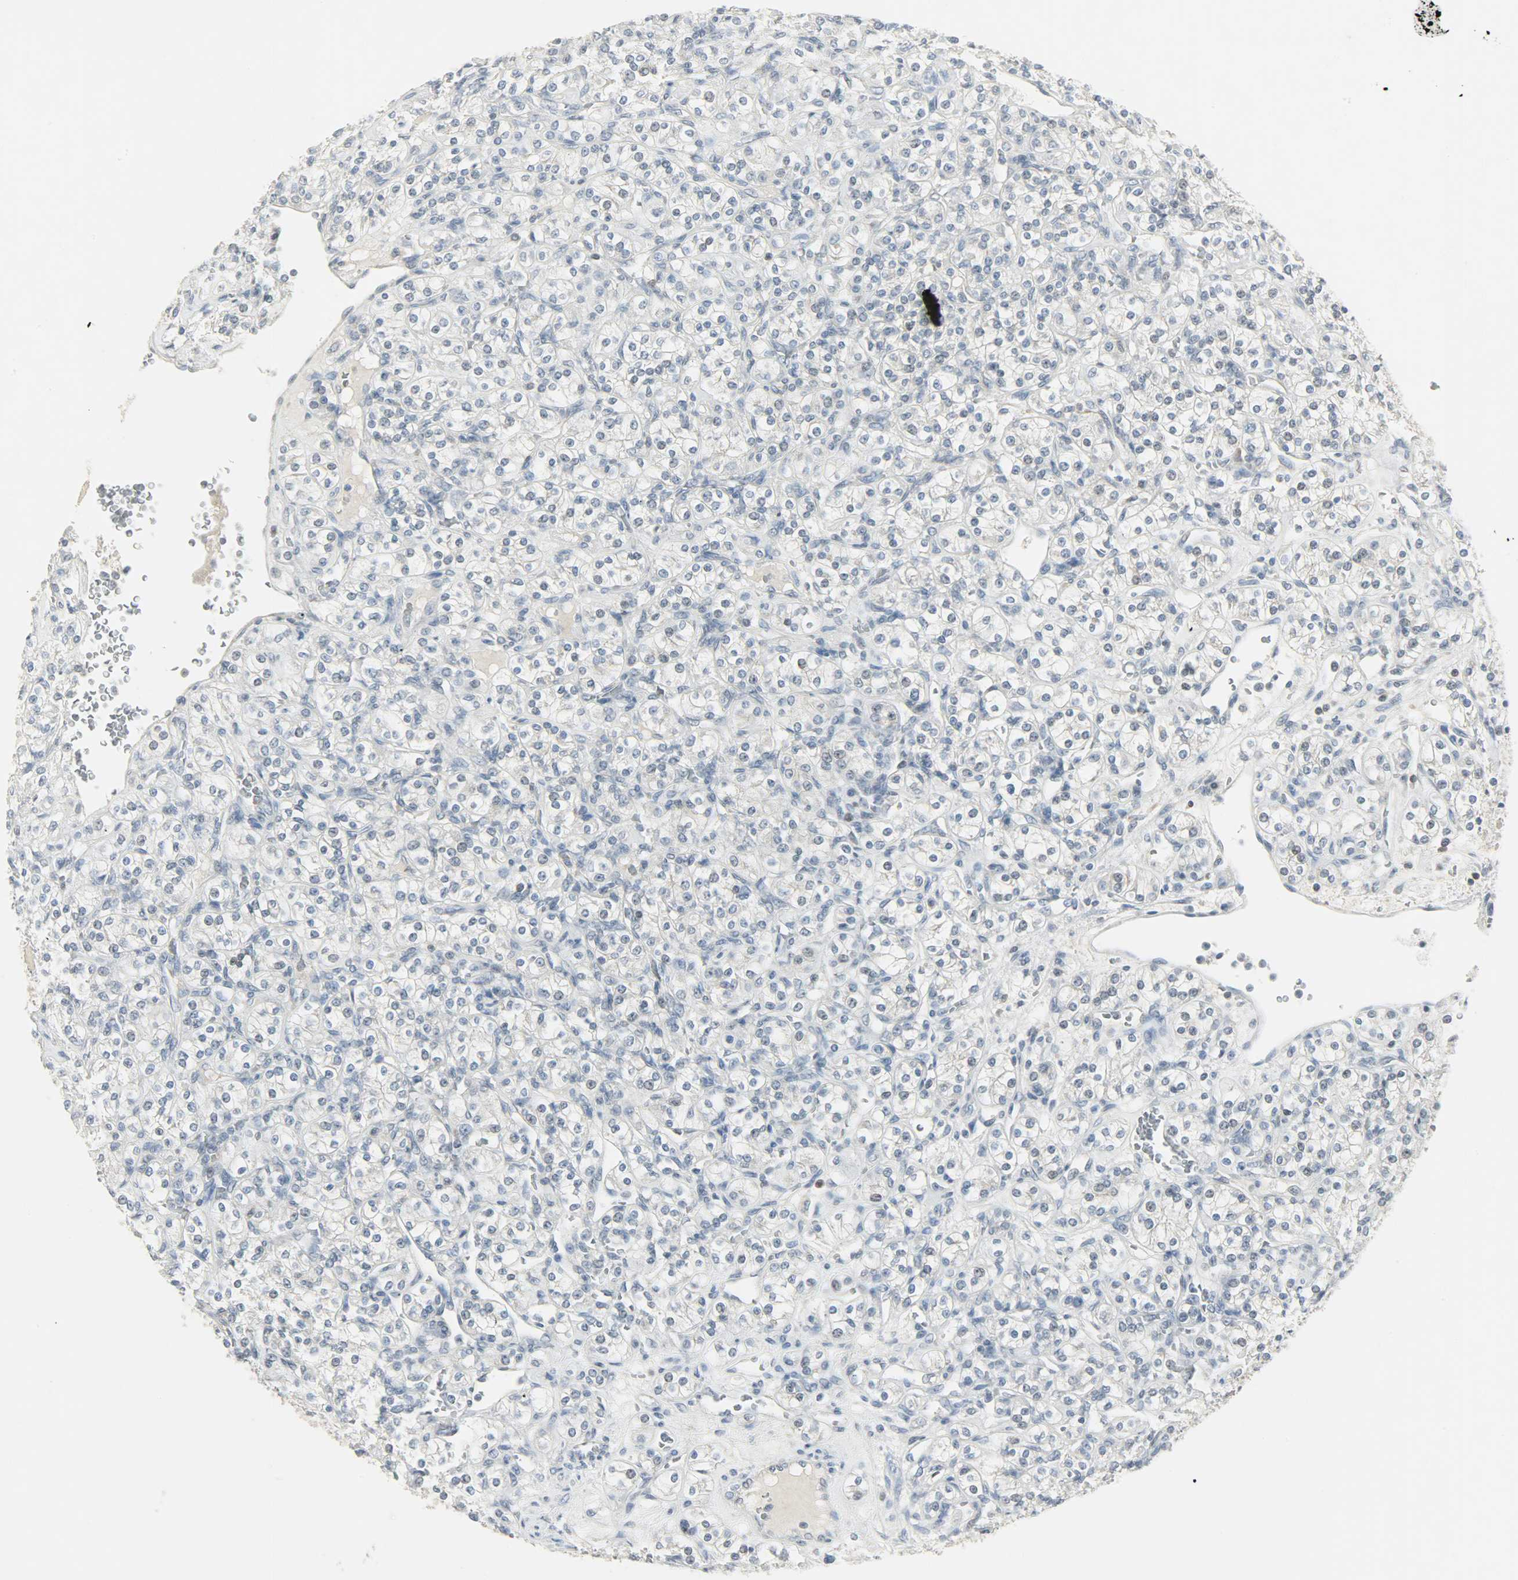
{"staining": {"intensity": "weak", "quantity": "<25%", "location": "nuclear"}, "tissue": "renal cancer", "cell_type": "Tumor cells", "image_type": "cancer", "snomed": [{"axis": "morphology", "description": "Adenocarcinoma, NOS"}, {"axis": "topography", "description": "Kidney"}], "caption": "High magnification brightfield microscopy of renal cancer stained with DAB (brown) and counterstained with hematoxylin (blue): tumor cells show no significant positivity.", "gene": "CAMK4", "patient": {"sex": "male", "age": 77}}